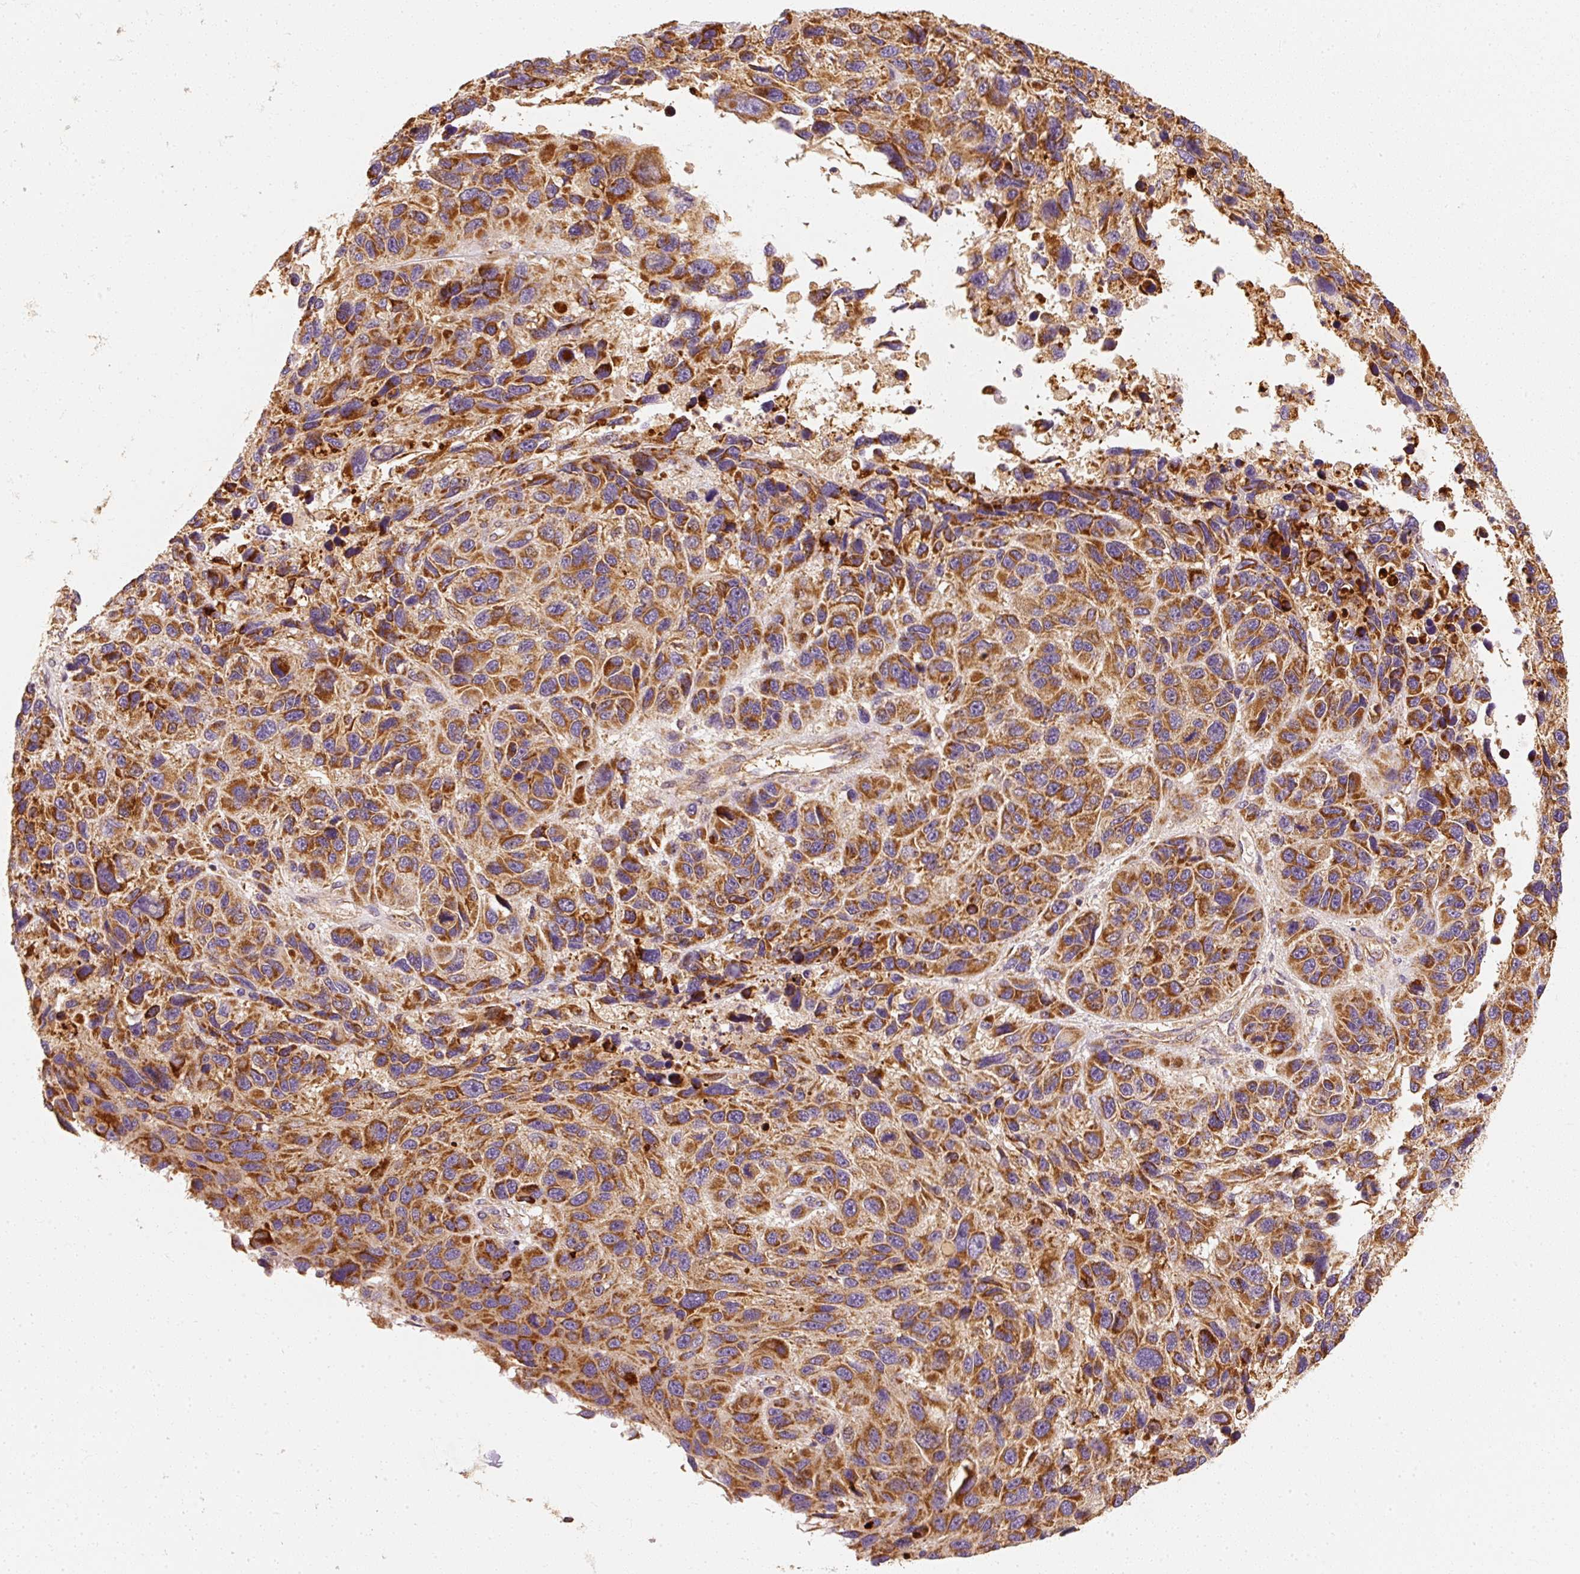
{"staining": {"intensity": "moderate", "quantity": ">75%", "location": "cytoplasmic/membranous"}, "tissue": "melanoma", "cell_type": "Tumor cells", "image_type": "cancer", "snomed": [{"axis": "morphology", "description": "Malignant melanoma, NOS"}, {"axis": "topography", "description": "Skin"}], "caption": "Immunohistochemical staining of human malignant melanoma displays medium levels of moderate cytoplasmic/membranous positivity in approximately >75% of tumor cells.", "gene": "TOMM40", "patient": {"sex": "male", "age": 53}}